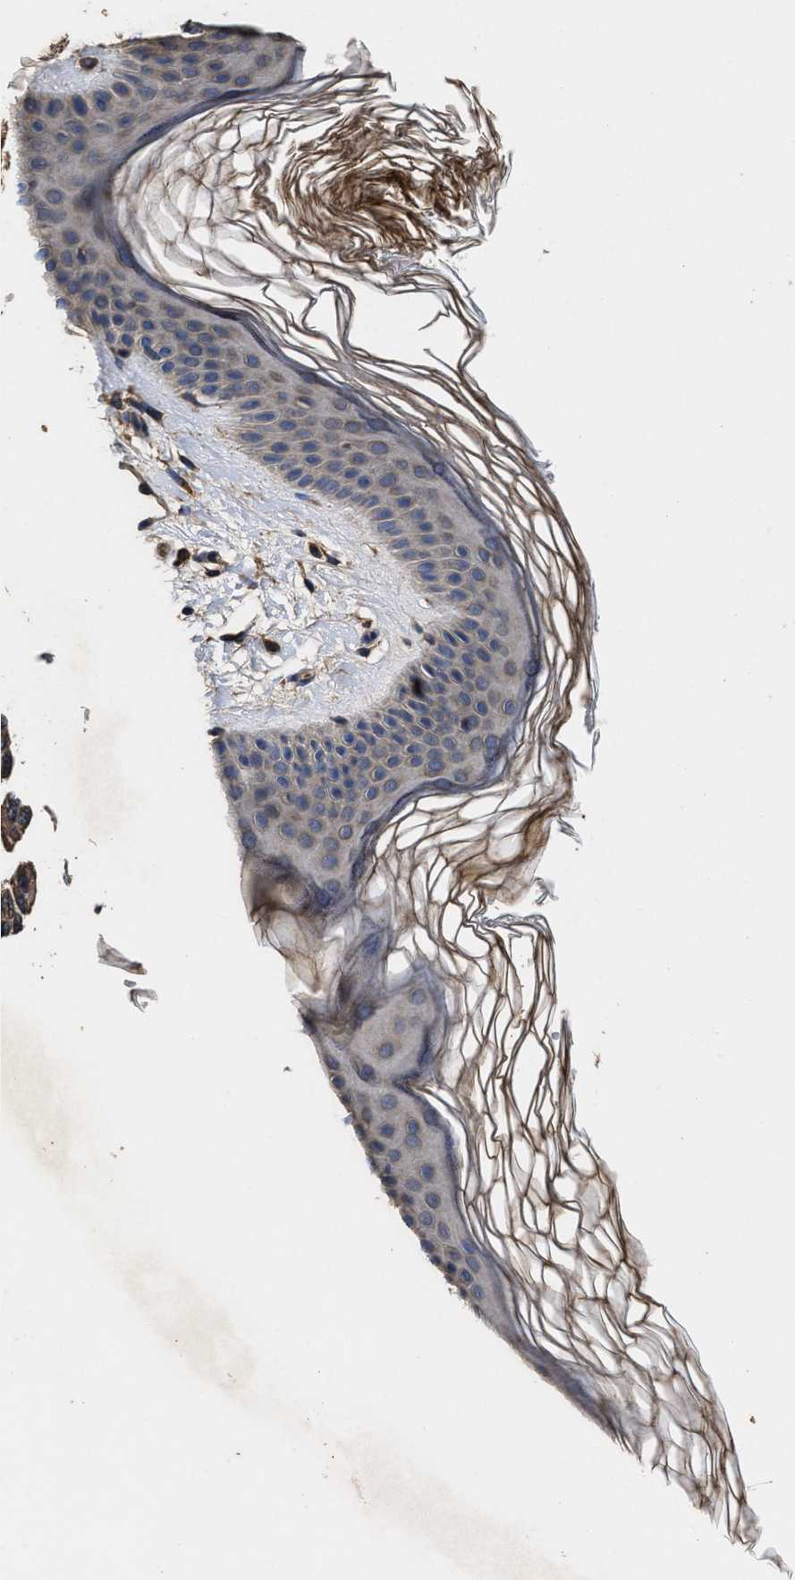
{"staining": {"intensity": "moderate", "quantity": ">75%", "location": "cytoplasmic/membranous"}, "tissue": "skin", "cell_type": "Fibroblasts", "image_type": "normal", "snomed": [{"axis": "morphology", "description": "Normal tissue, NOS"}, {"axis": "morphology", "description": "Malignant melanoma, Metastatic site"}, {"axis": "topography", "description": "Skin"}], "caption": "Approximately >75% of fibroblasts in benign human skin demonstrate moderate cytoplasmic/membranous protein expression as visualized by brown immunohistochemical staining.", "gene": "PPM1K", "patient": {"sex": "male", "age": 41}}